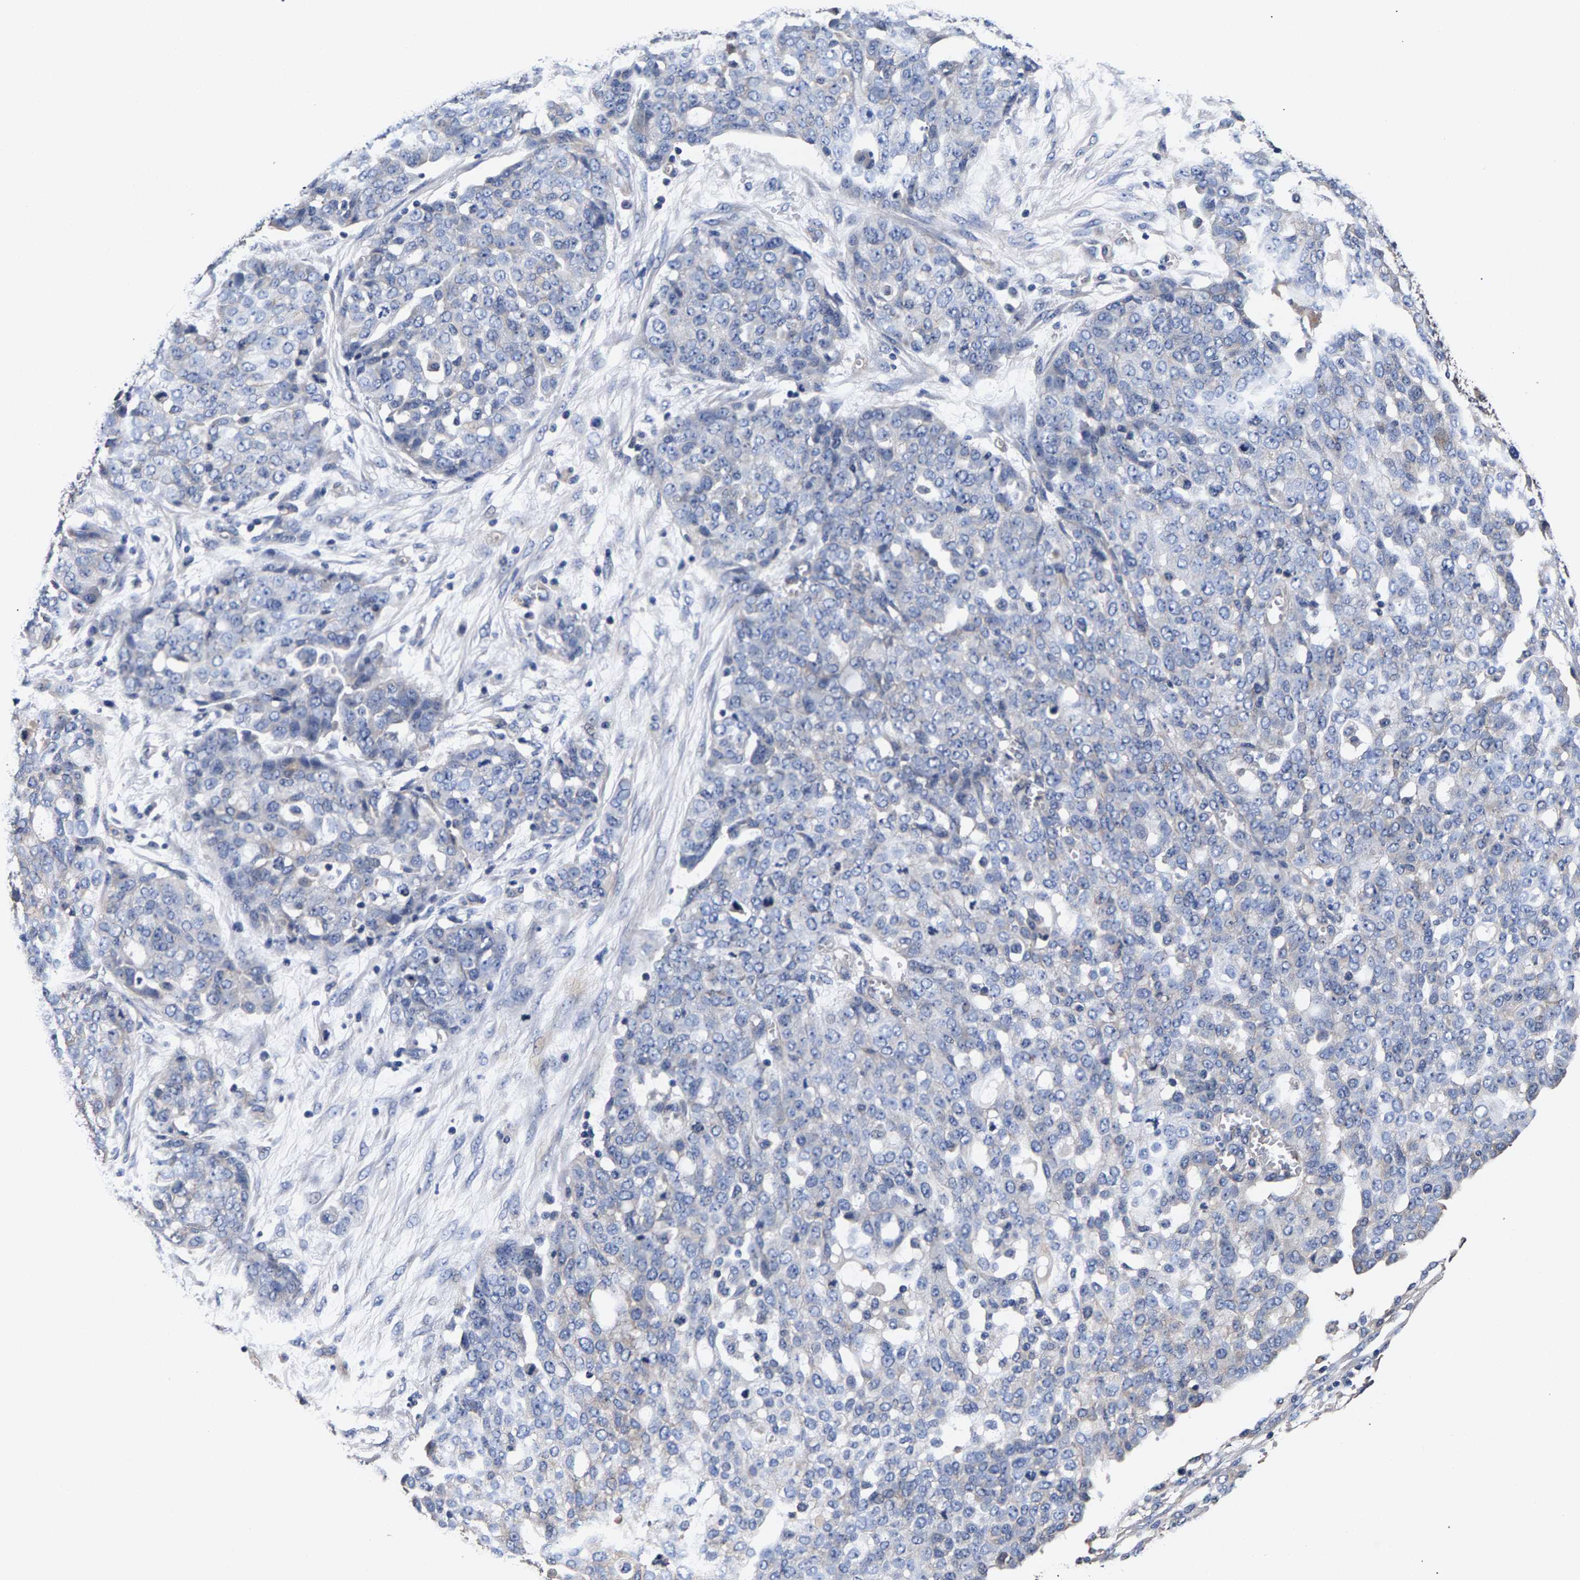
{"staining": {"intensity": "negative", "quantity": "none", "location": "none"}, "tissue": "ovarian cancer", "cell_type": "Tumor cells", "image_type": "cancer", "snomed": [{"axis": "morphology", "description": "Cystadenocarcinoma, serous, NOS"}, {"axis": "topography", "description": "Soft tissue"}, {"axis": "topography", "description": "Ovary"}], "caption": "Histopathology image shows no protein positivity in tumor cells of ovarian serous cystadenocarcinoma tissue.", "gene": "MARCHF7", "patient": {"sex": "female", "age": 57}}